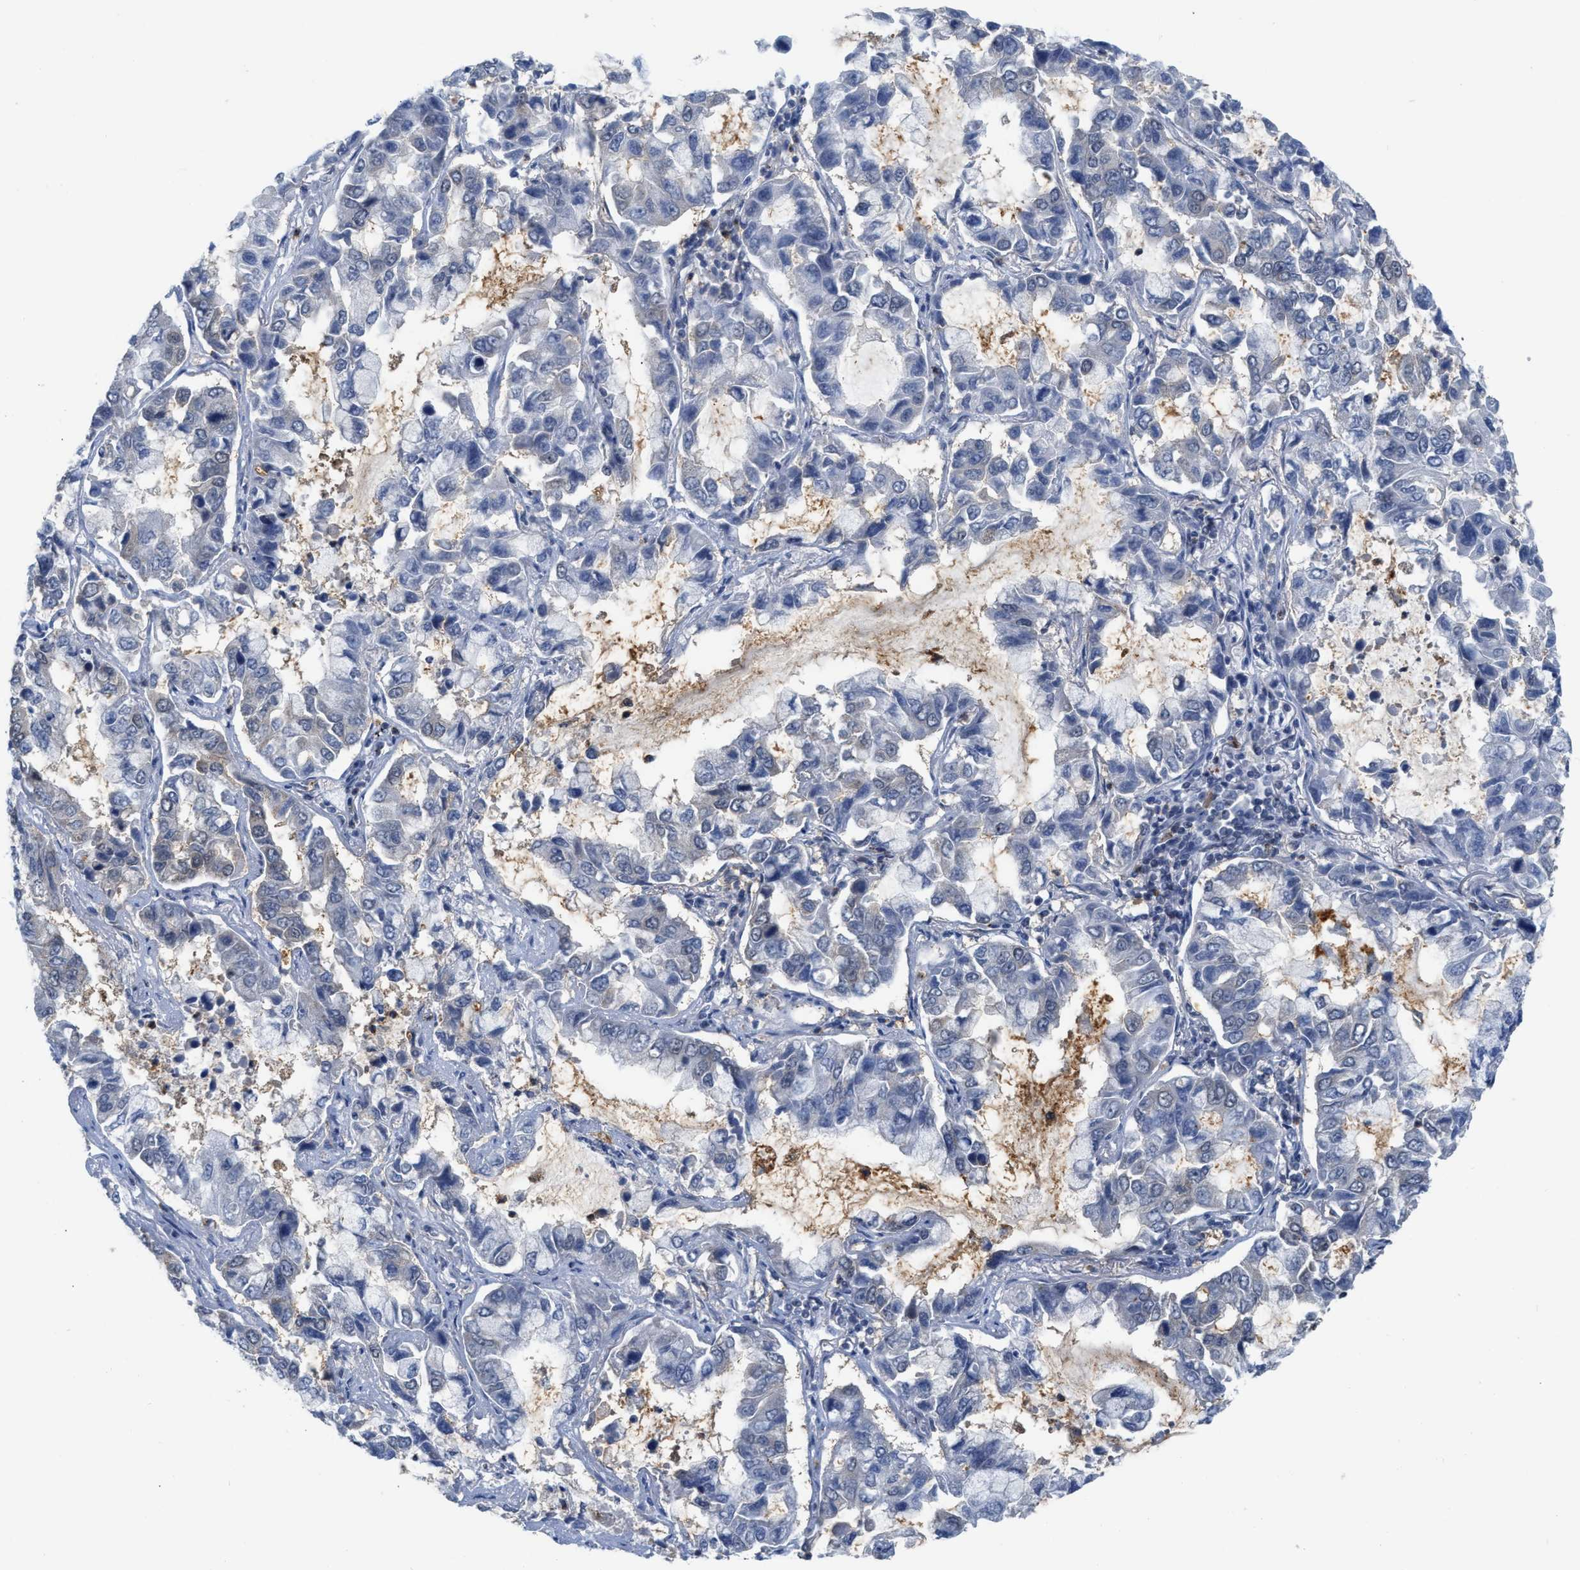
{"staining": {"intensity": "negative", "quantity": "none", "location": "none"}, "tissue": "lung cancer", "cell_type": "Tumor cells", "image_type": "cancer", "snomed": [{"axis": "morphology", "description": "Adenocarcinoma, NOS"}, {"axis": "topography", "description": "Lung"}], "caption": "Immunohistochemistry (IHC) image of lung cancer stained for a protein (brown), which exhibits no positivity in tumor cells. (DAB IHC, high magnification).", "gene": "BAIAP2L1", "patient": {"sex": "male", "age": 64}}